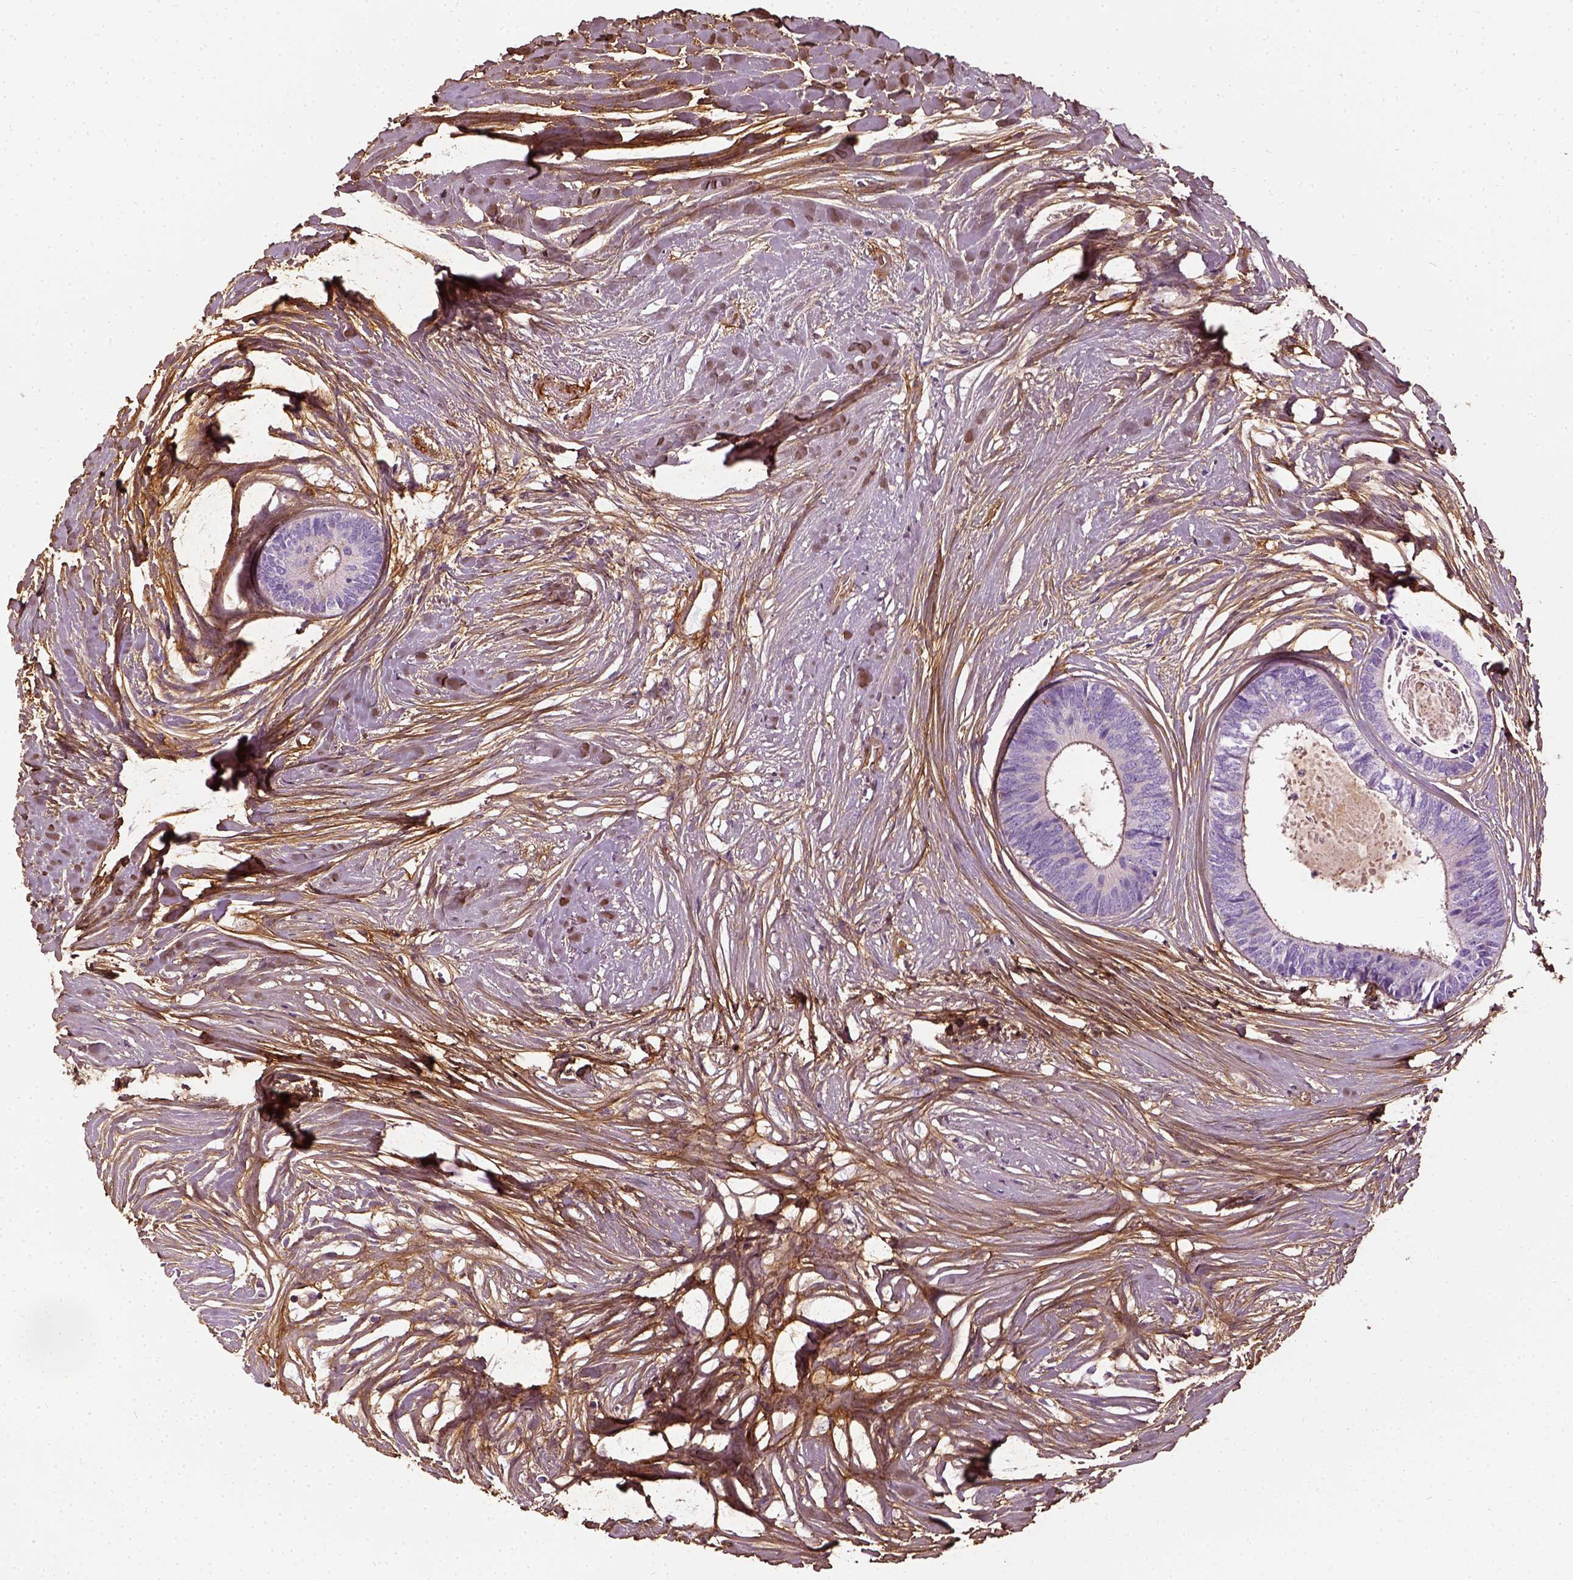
{"staining": {"intensity": "negative", "quantity": "none", "location": "none"}, "tissue": "colorectal cancer", "cell_type": "Tumor cells", "image_type": "cancer", "snomed": [{"axis": "morphology", "description": "Adenocarcinoma, NOS"}, {"axis": "topography", "description": "Colon"}, {"axis": "topography", "description": "Rectum"}], "caption": "Immunohistochemistry (IHC) photomicrograph of colorectal cancer stained for a protein (brown), which displays no positivity in tumor cells.", "gene": "COL6A2", "patient": {"sex": "male", "age": 57}}